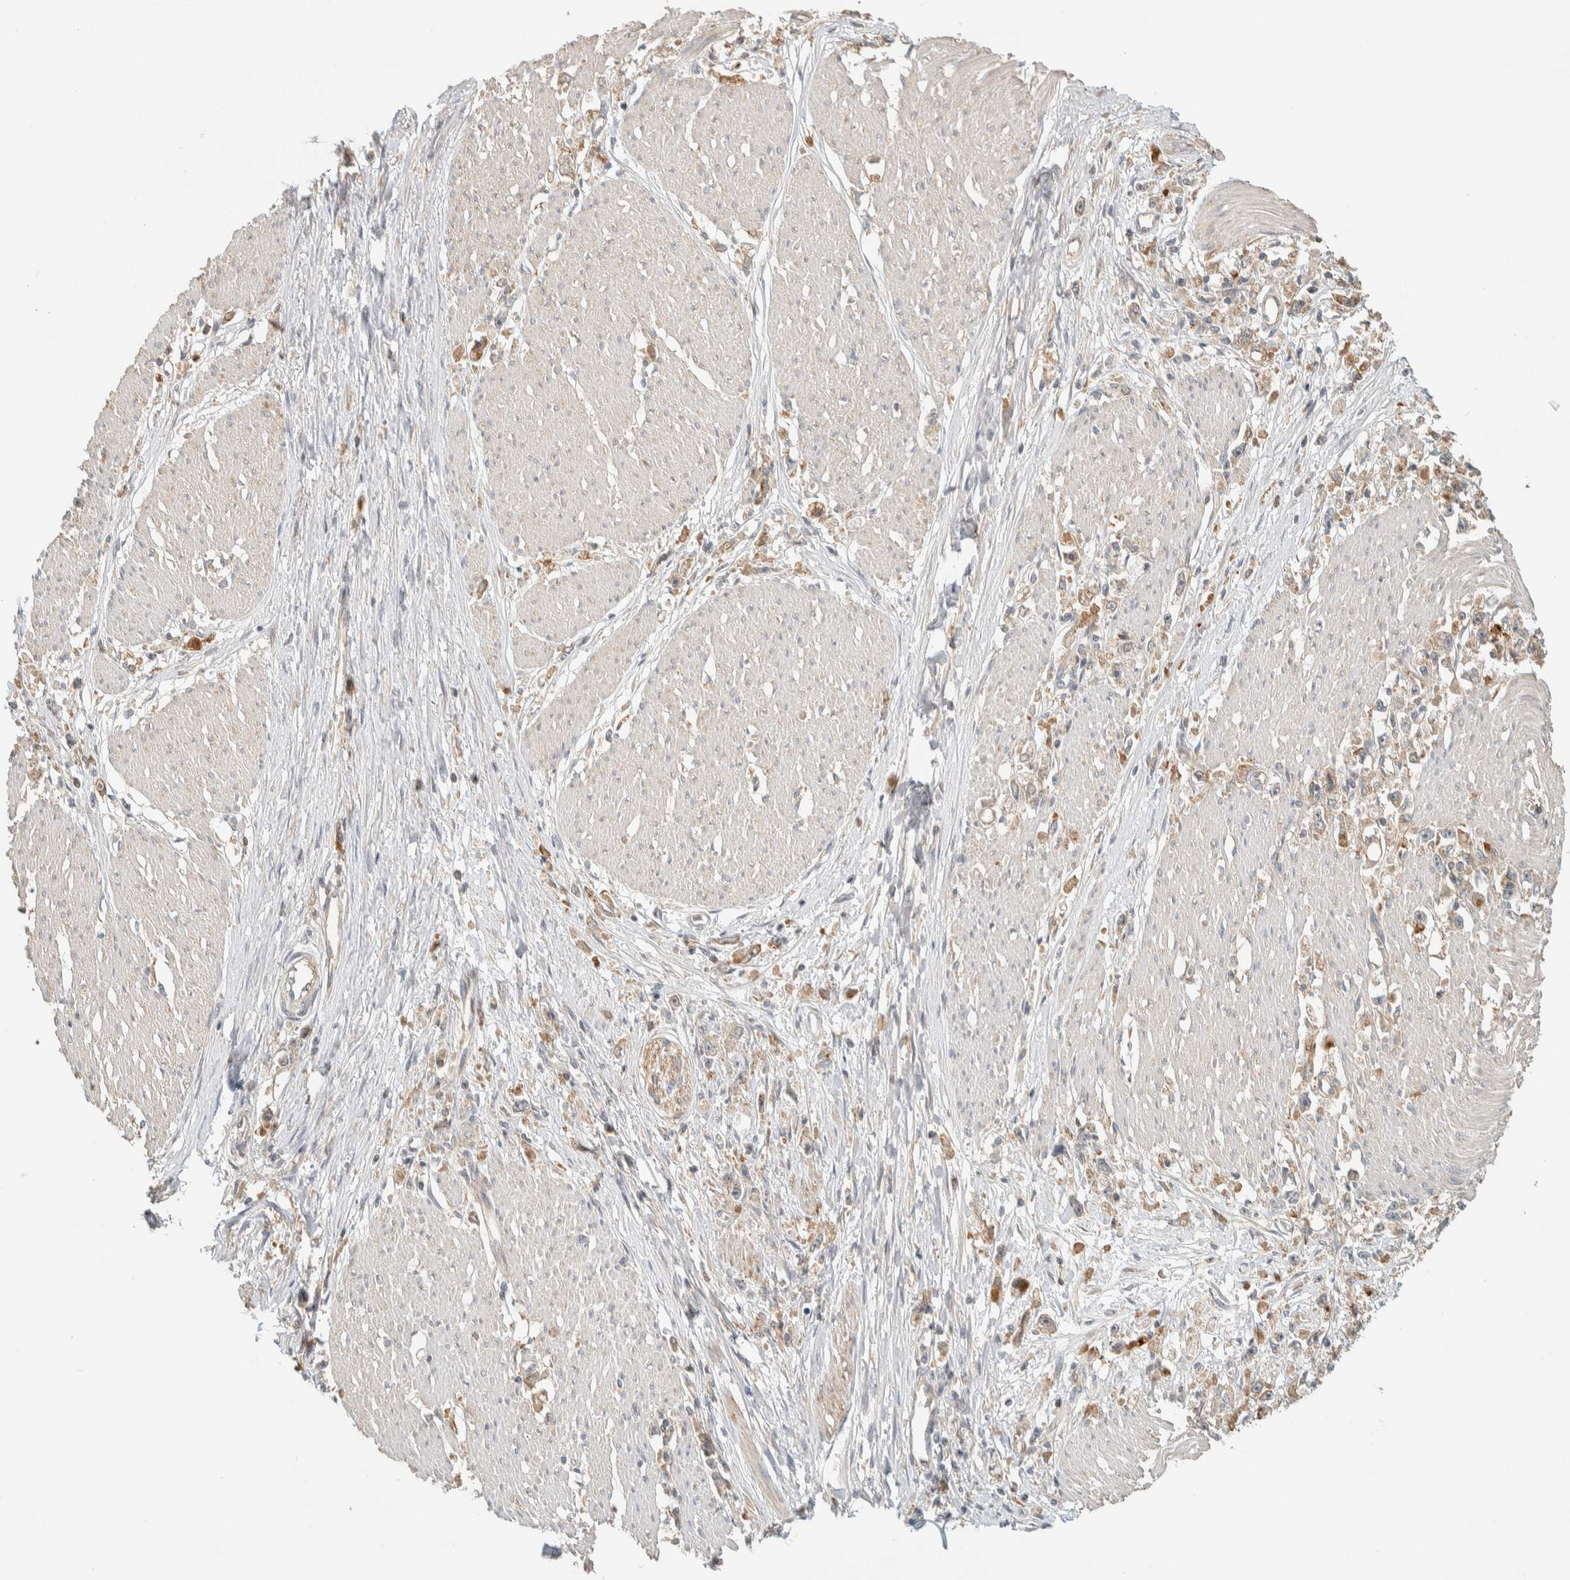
{"staining": {"intensity": "moderate", "quantity": "25%-75%", "location": "cytoplasmic/membranous"}, "tissue": "stomach cancer", "cell_type": "Tumor cells", "image_type": "cancer", "snomed": [{"axis": "morphology", "description": "Adenocarcinoma, NOS"}, {"axis": "topography", "description": "Stomach"}], "caption": "This micrograph reveals immunohistochemistry (IHC) staining of human stomach cancer (adenocarcinoma), with medium moderate cytoplasmic/membranous staining in approximately 25%-75% of tumor cells.", "gene": "RAB11FIP1", "patient": {"sex": "female", "age": 59}}